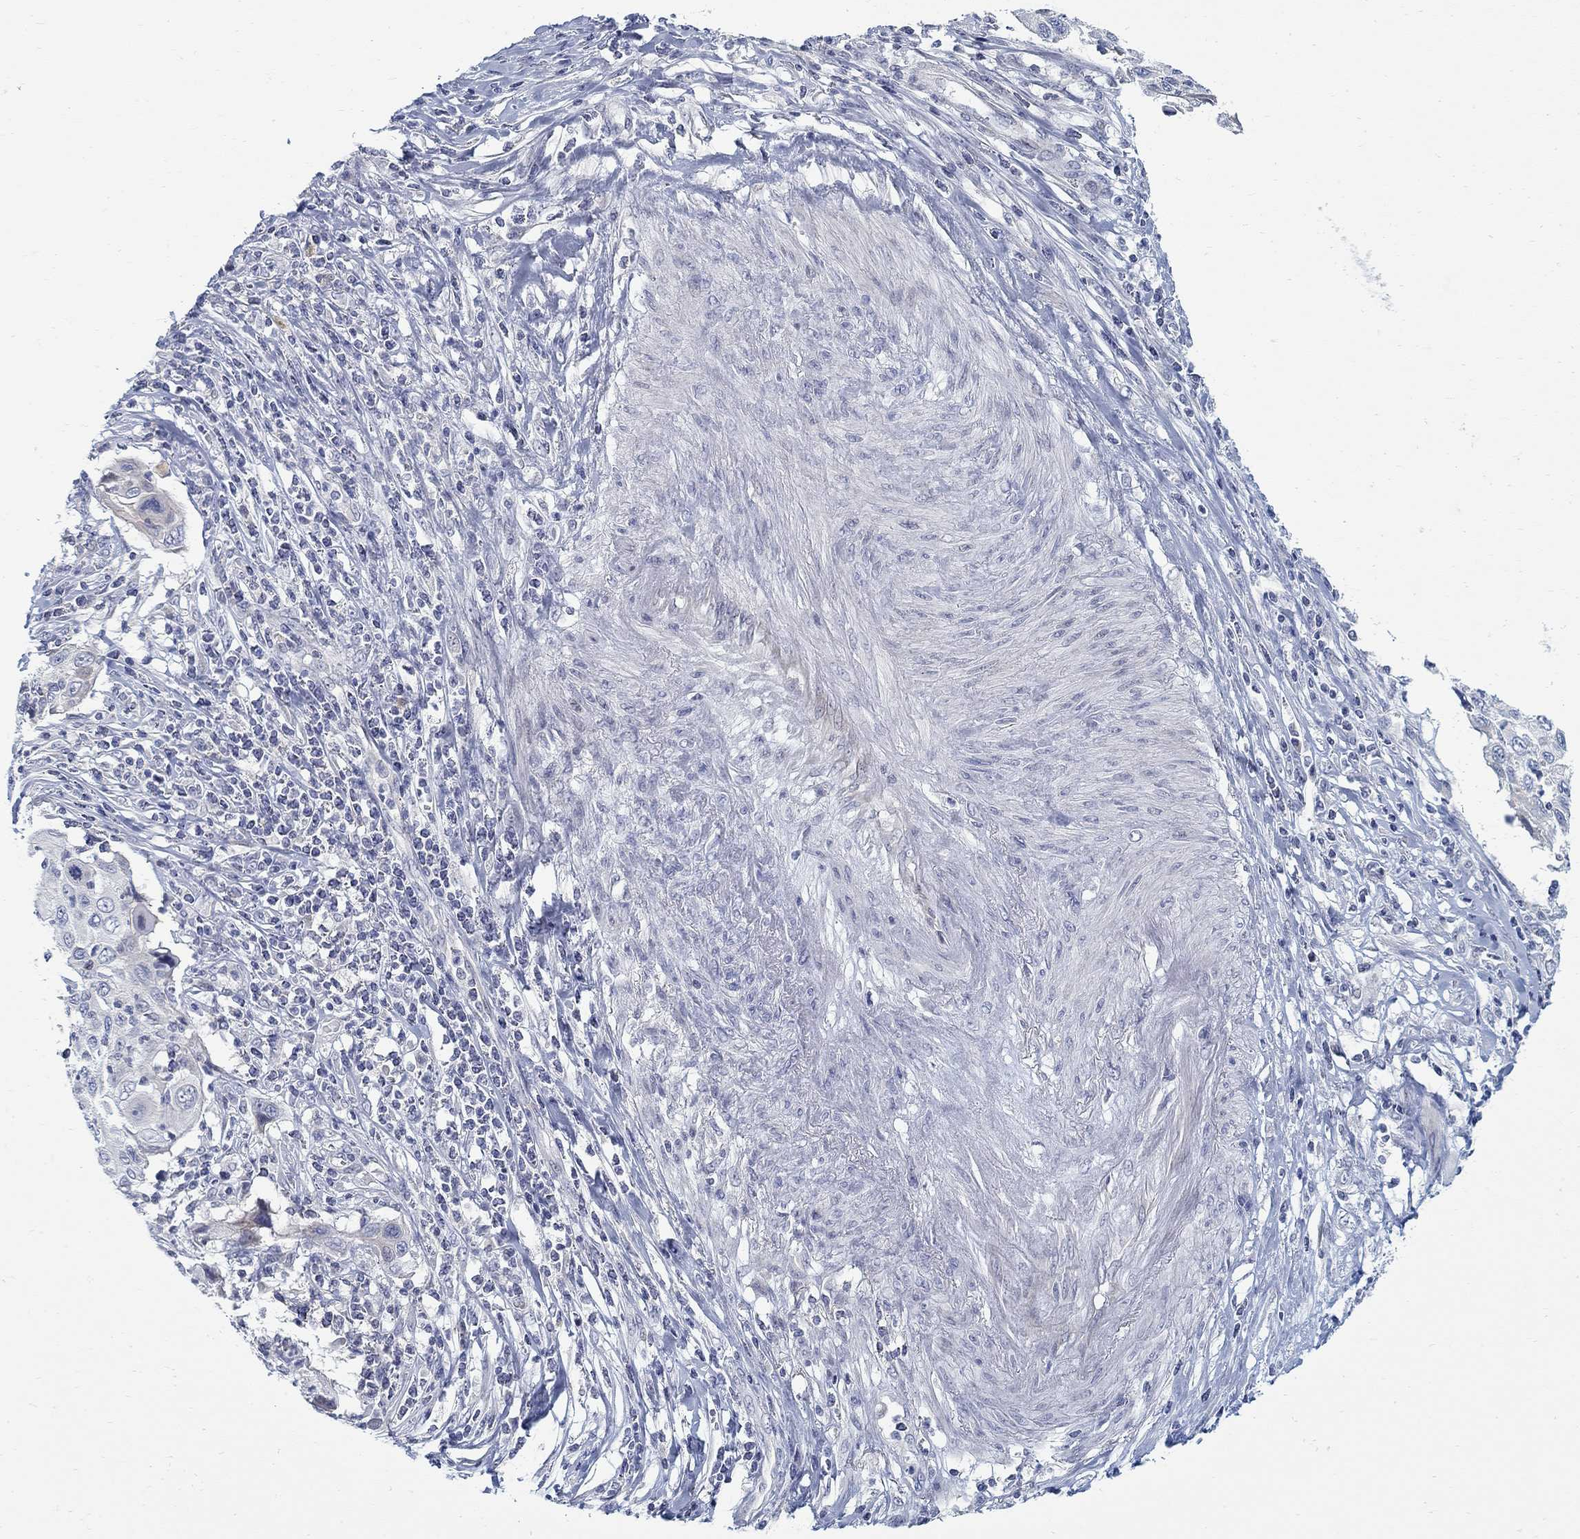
{"staining": {"intensity": "negative", "quantity": "none", "location": "none"}, "tissue": "cervical cancer", "cell_type": "Tumor cells", "image_type": "cancer", "snomed": [{"axis": "morphology", "description": "Squamous cell carcinoma, NOS"}, {"axis": "topography", "description": "Cervix"}], "caption": "Immunohistochemical staining of cervical cancer displays no significant expression in tumor cells.", "gene": "ANO7", "patient": {"sex": "female", "age": 70}}